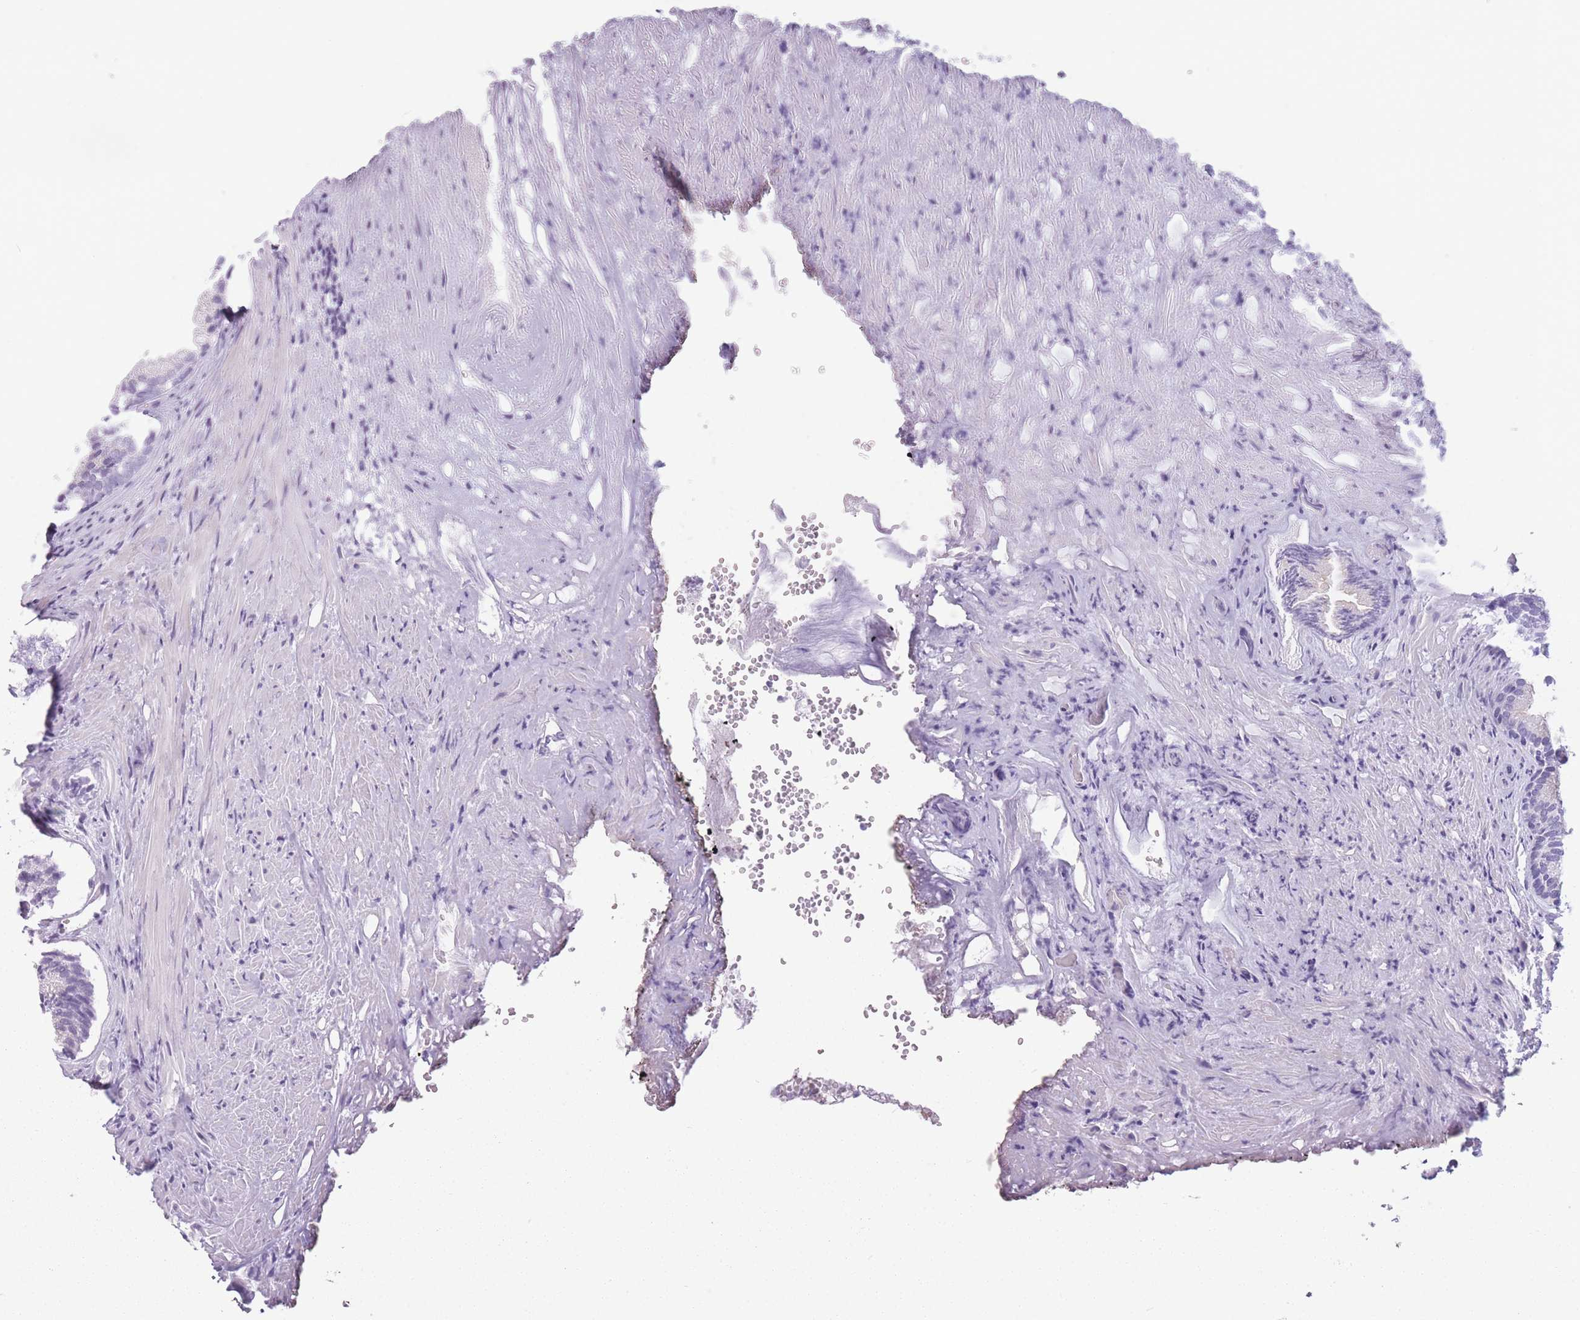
{"staining": {"intensity": "negative", "quantity": "none", "location": "none"}, "tissue": "prostate", "cell_type": "Glandular cells", "image_type": "normal", "snomed": [{"axis": "morphology", "description": "Normal tissue, NOS"}, {"axis": "topography", "description": "Prostate"}], "caption": "Glandular cells are negative for protein expression in unremarkable human prostate. (DAB IHC, high magnification).", "gene": "GGT1", "patient": {"sex": "male", "age": 76}}